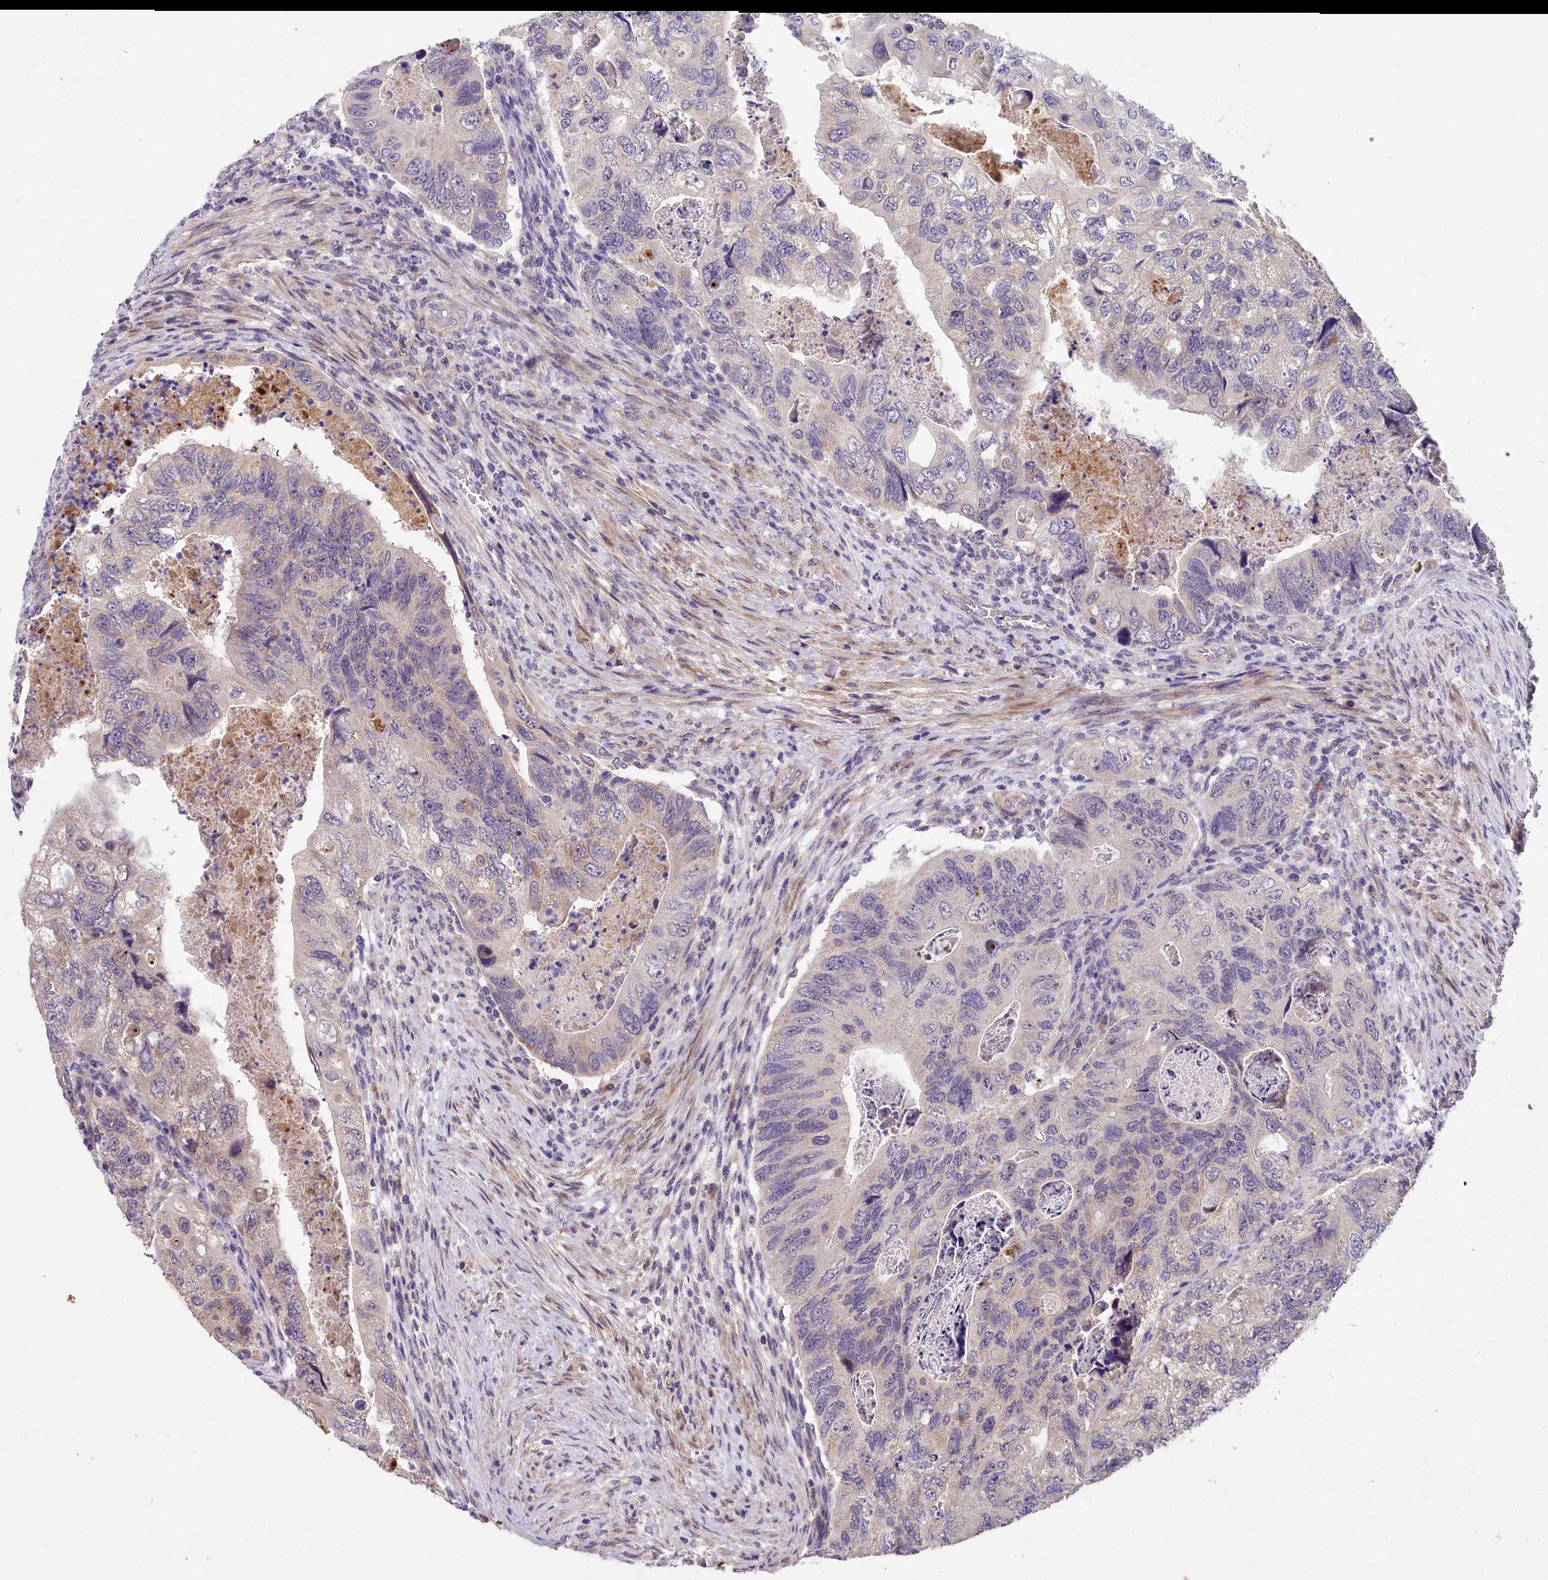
{"staining": {"intensity": "negative", "quantity": "none", "location": "none"}, "tissue": "colorectal cancer", "cell_type": "Tumor cells", "image_type": "cancer", "snomed": [{"axis": "morphology", "description": "Adenocarcinoma, NOS"}, {"axis": "topography", "description": "Rectum"}], "caption": "High power microscopy image of an immunohistochemistry histopathology image of adenocarcinoma (colorectal), revealing no significant expression in tumor cells.", "gene": "ZNF333", "patient": {"sex": "male", "age": 63}}